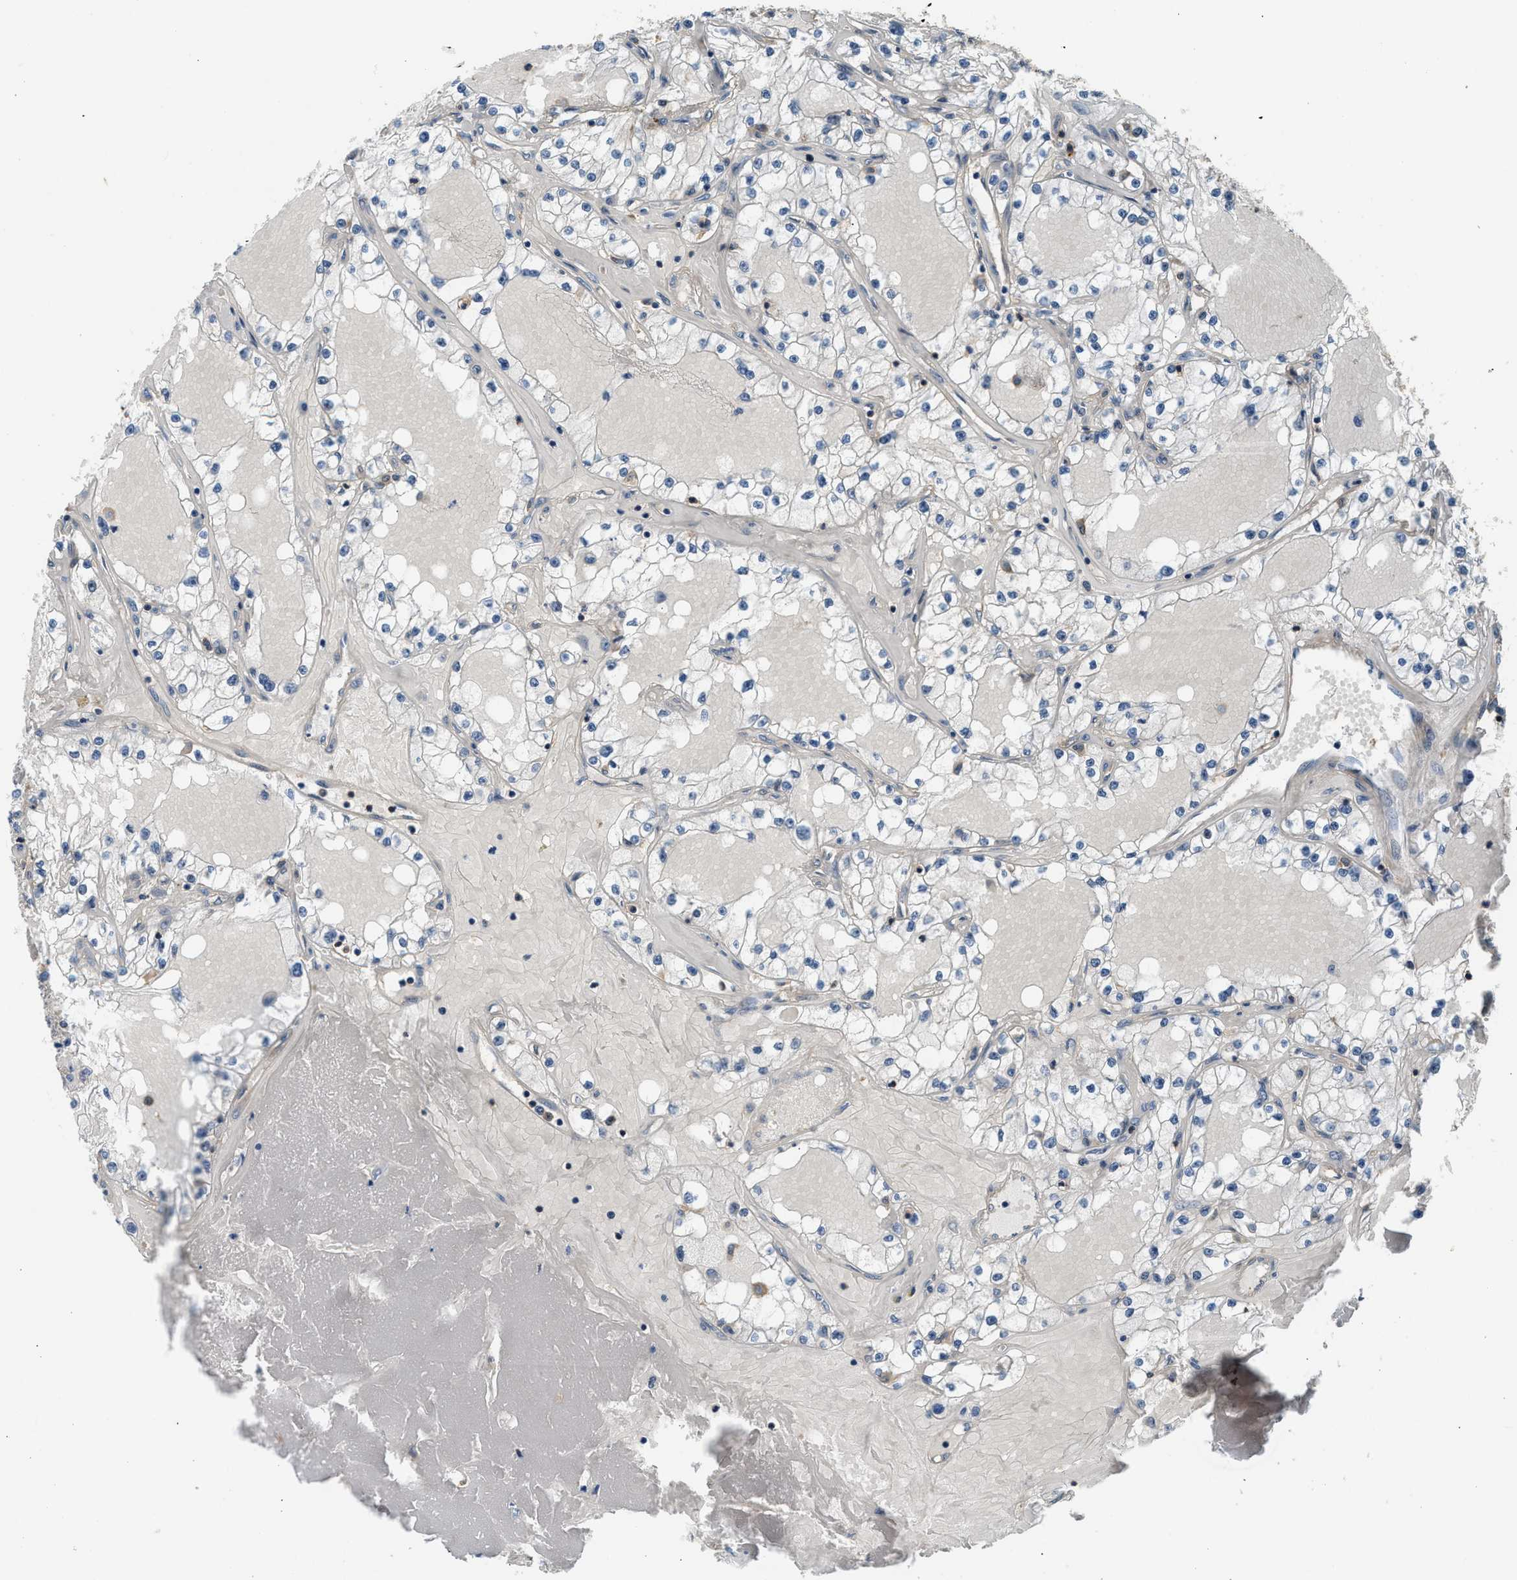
{"staining": {"intensity": "negative", "quantity": "none", "location": "none"}, "tissue": "renal cancer", "cell_type": "Tumor cells", "image_type": "cancer", "snomed": [{"axis": "morphology", "description": "Adenocarcinoma, NOS"}, {"axis": "topography", "description": "Kidney"}], "caption": "DAB (3,3'-diaminobenzidine) immunohistochemical staining of human renal cancer exhibits no significant positivity in tumor cells.", "gene": "MTMR1", "patient": {"sex": "male", "age": 56}}